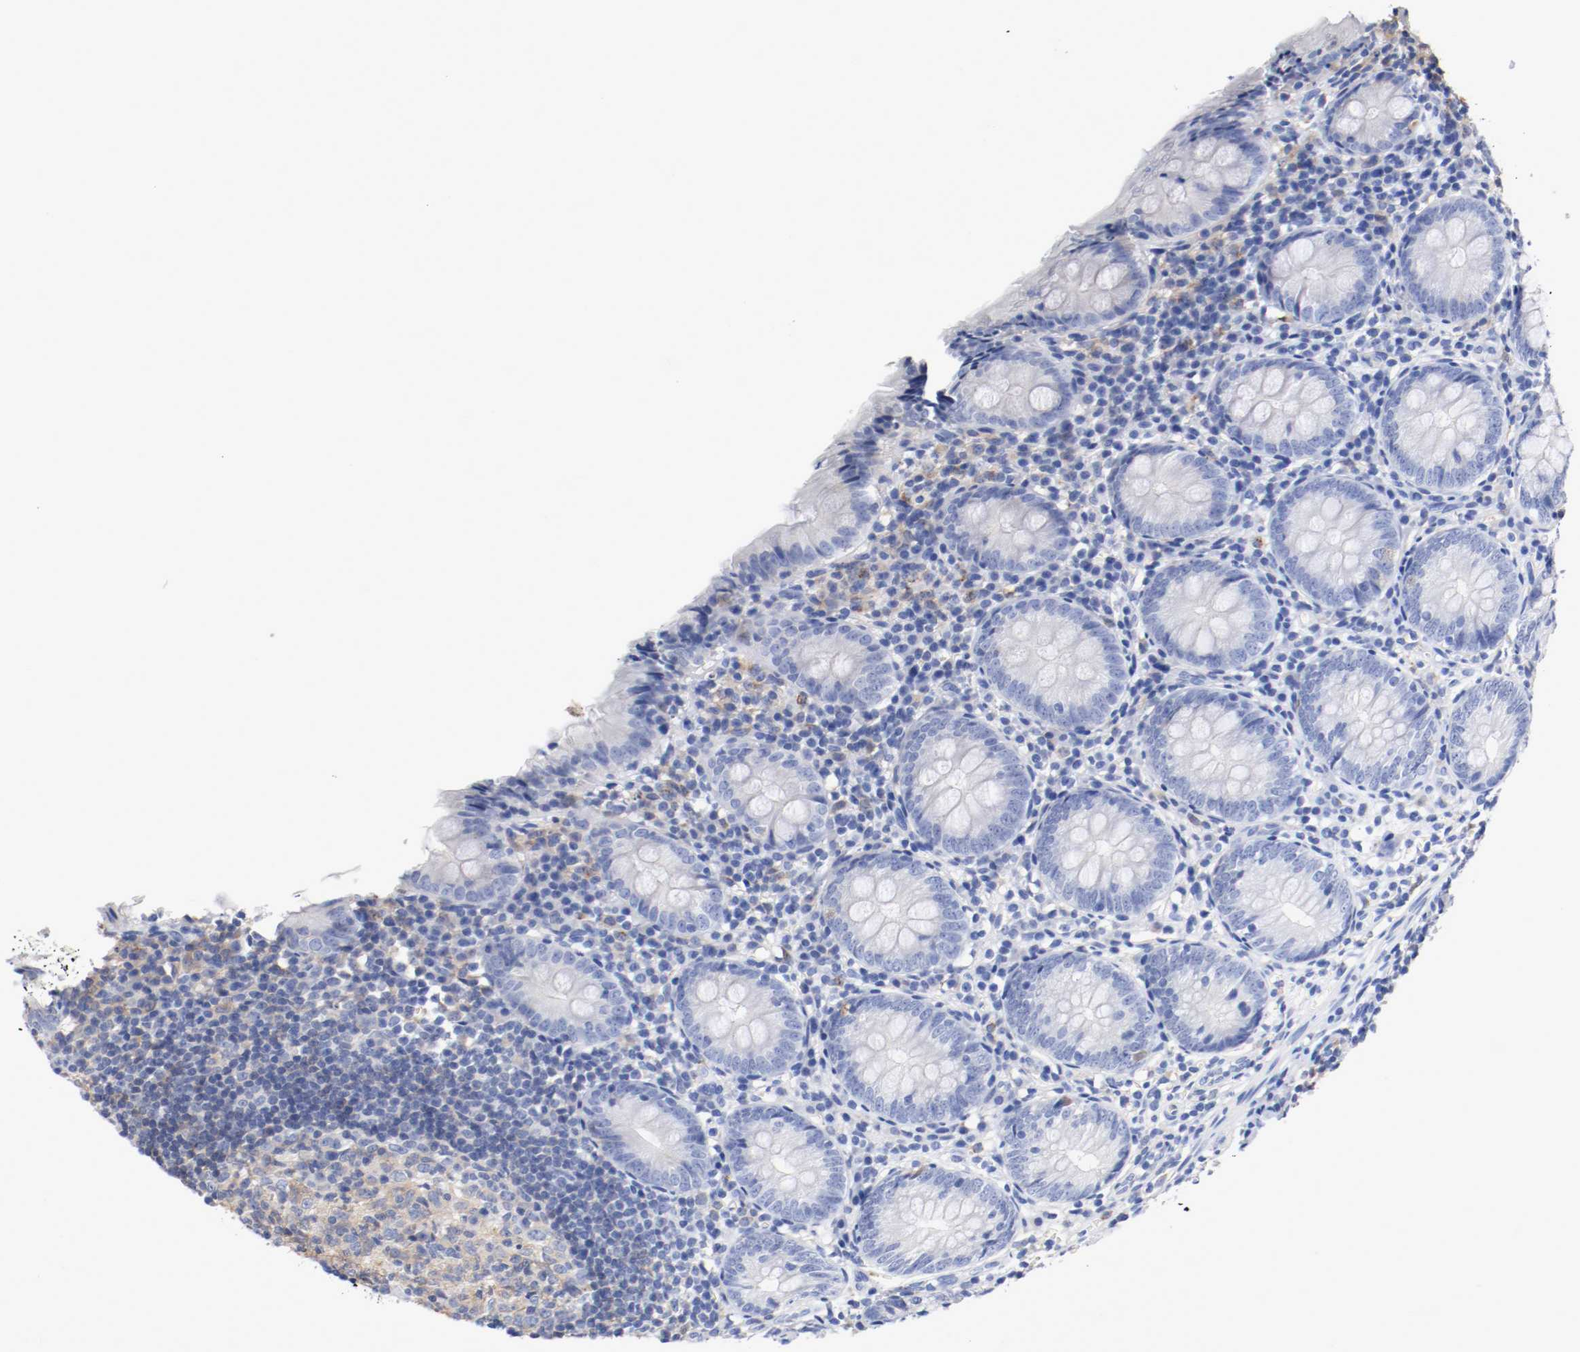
{"staining": {"intensity": "negative", "quantity": "none", "location": "none"}, "tissue": "appendix", "cell_type": "Glandular cells", "image_type": "normal", "snomed": [{"axis": "morphology", "description": "Normal tissue, NOS"}, {"axis": "topography", "description": "Appendix"}], "caption": "IHC of unremarkable human appendix demonstrates no positivity in glandular cells.", "gene": "FGFBP1", "patient": {"sex": "female", "age": 10}}